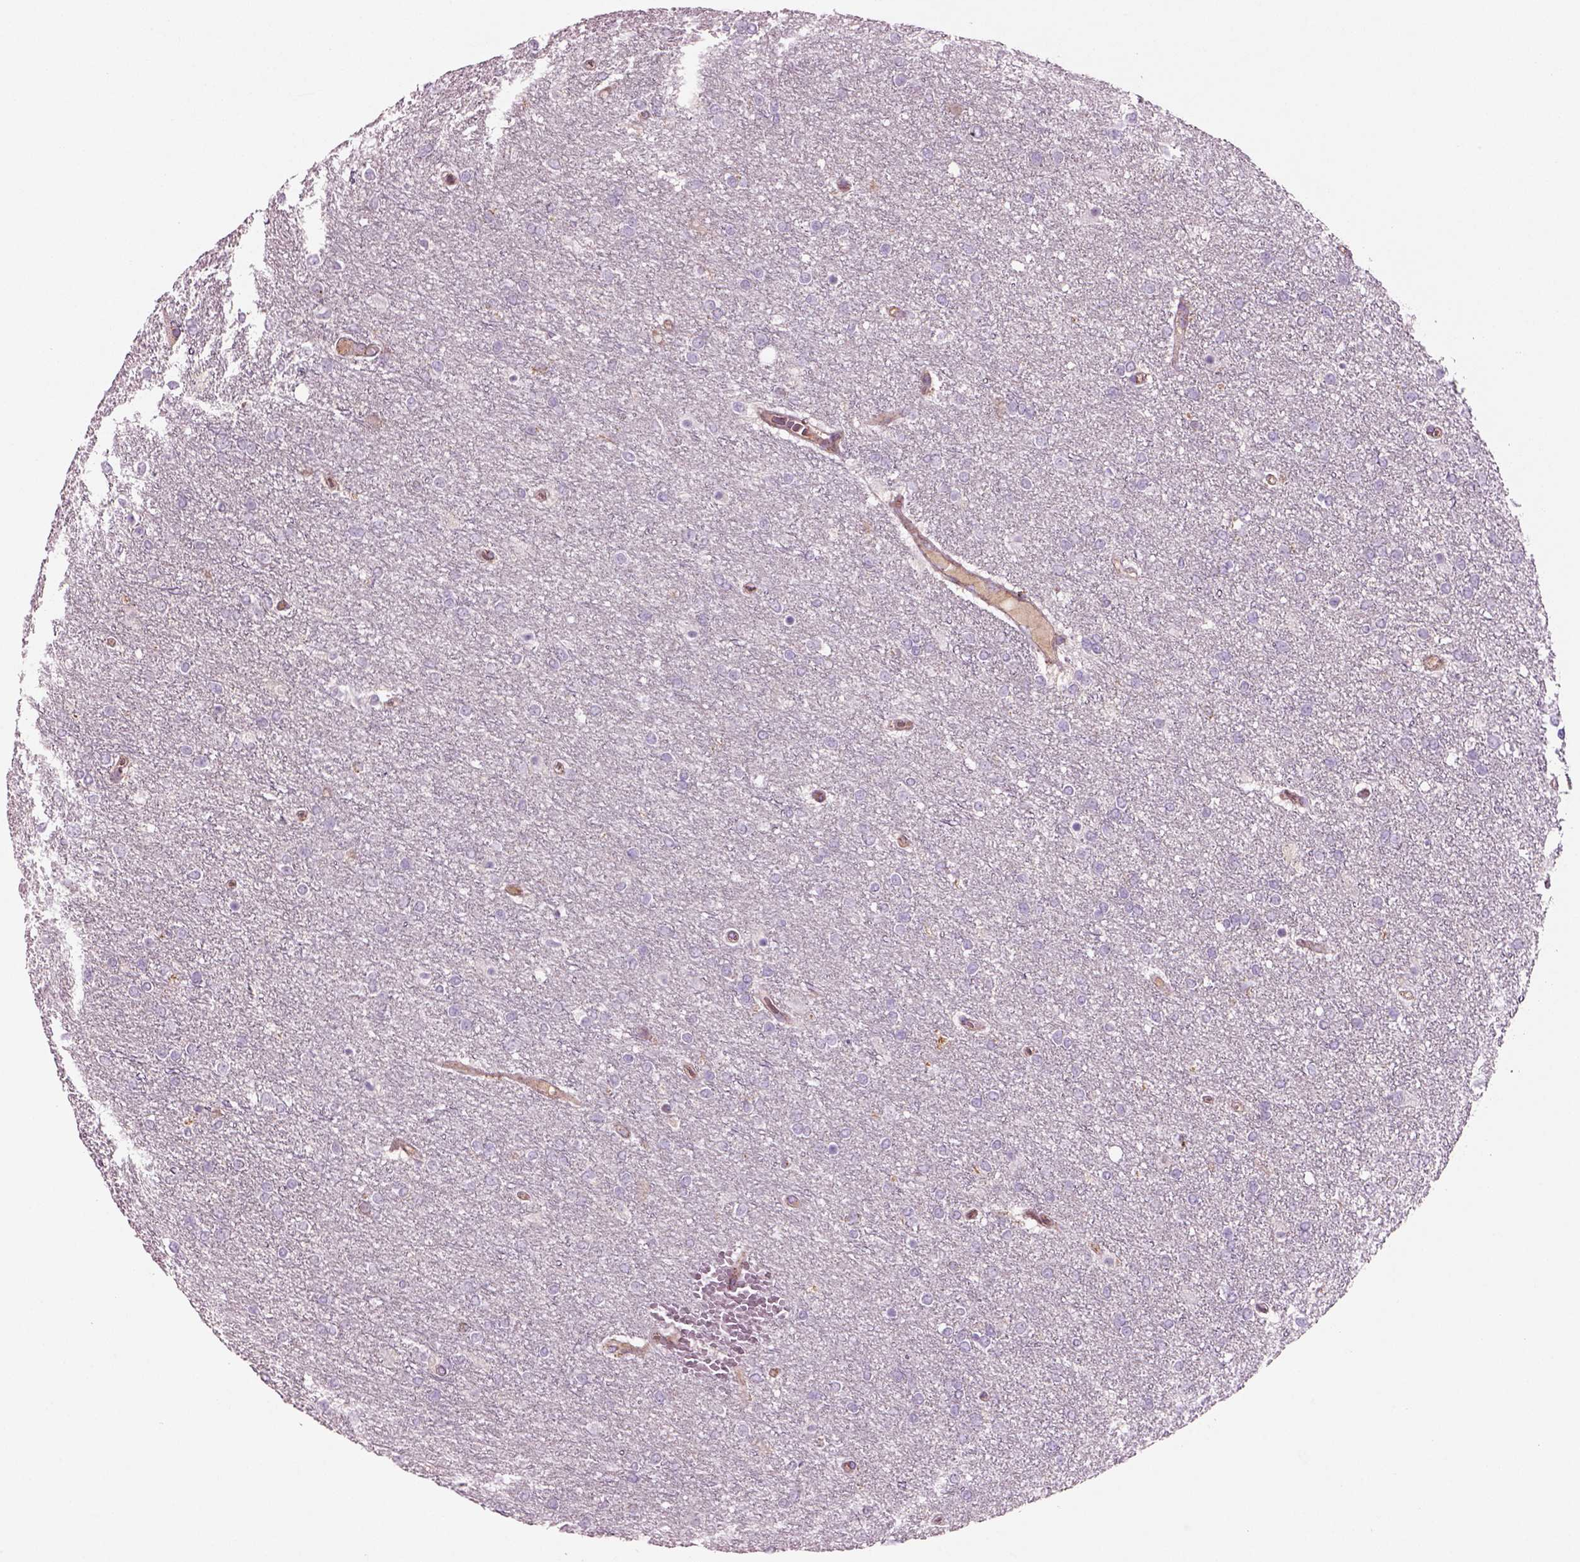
{"staining": {"intensity": "negative", "quantity": "none", "location": "none"}, "tissue": "glioma", "cell_type": "Tumor cells", "image_type": "cancer", "snomed": [{"axis": "morphology", "description": "Glioma, malignant, High grade"}, {"axis": "topography", "description": "Brain"}], "caption": "Glioma was stained to show a protein in brown. There is no significant expression in tumor cells.", "gene": "SLC25A24", "patient": {"sex": "female", "age": 61}}